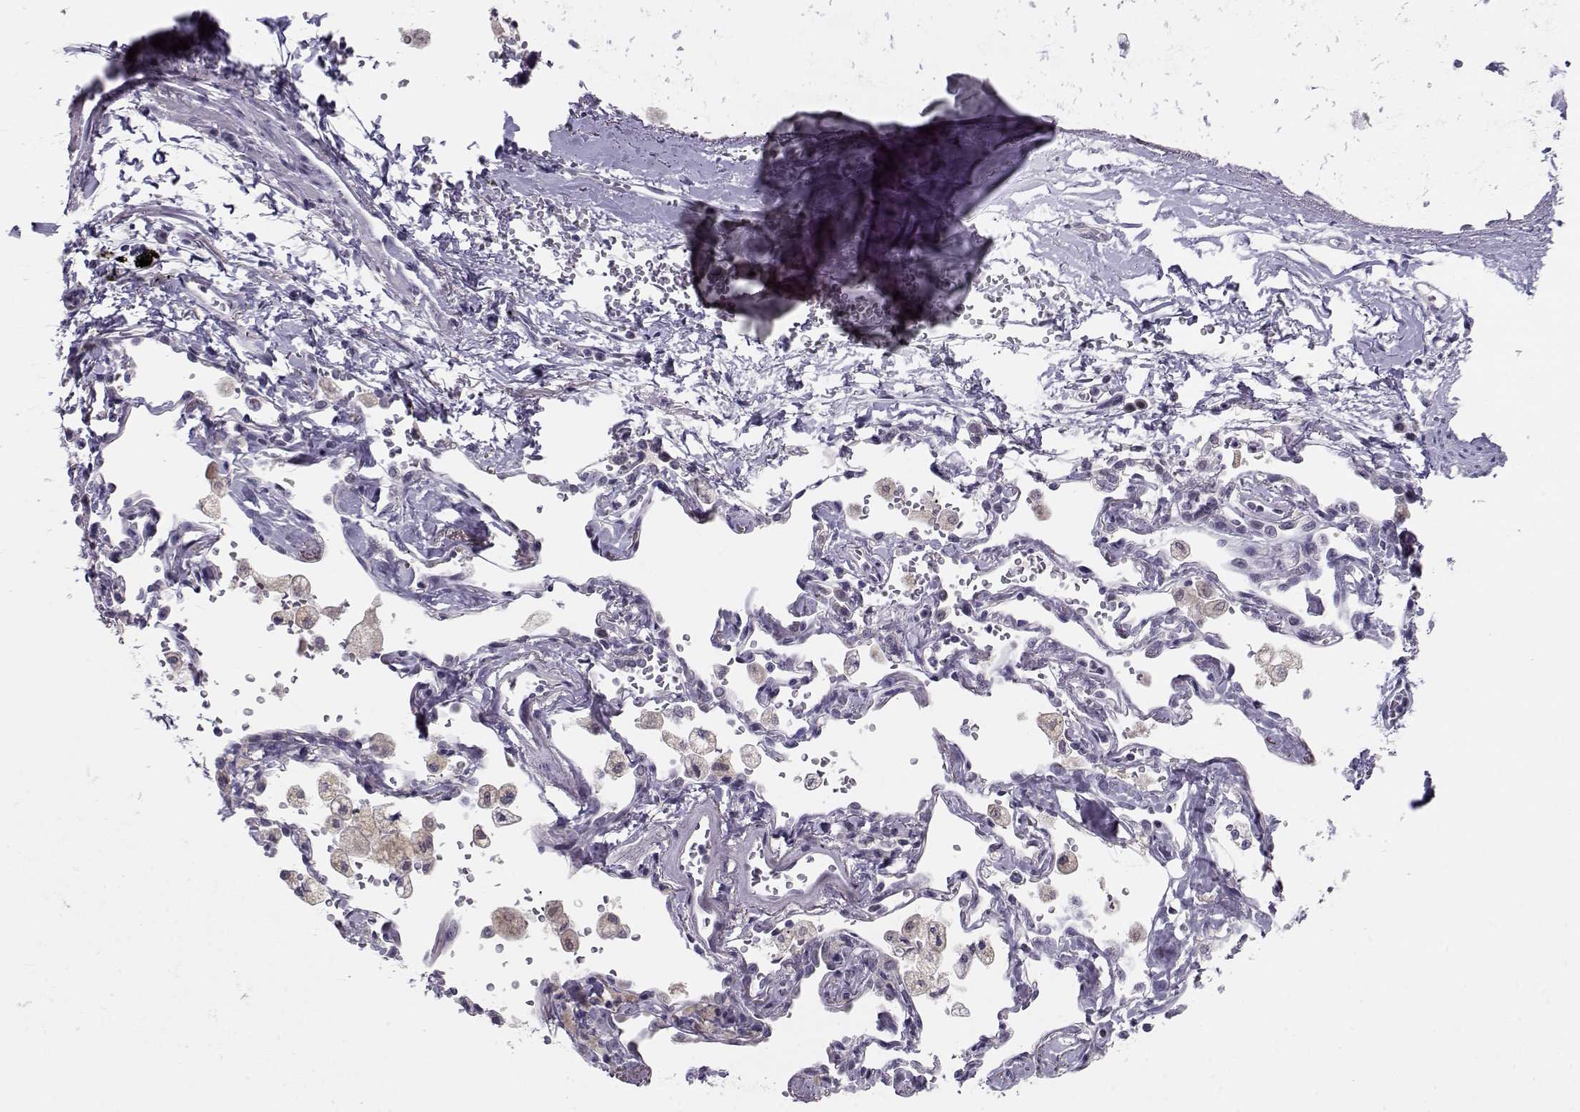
{"staining": {"intensity": "negative", "quantity": "none", "location": "none"}, "tissue": "bronchus", "cell_type": "Respiratory epithelial cells", "image_type": "normal", "snomed": [{"axis": "morphology", "description": "Normal tissue, NOS"}, {"axis": "topography", "description": "Bronchus"}, {"axis": "topography", "description": "Lung"}], "caption": "Immunohistochemistry micrograph of benign bronchus: human bronchus stained with DAB shows no significant protein staining in respiratory epithelial cells.", "gene": "C16orf86", "patient": {"sex": "female", "age": 57}}